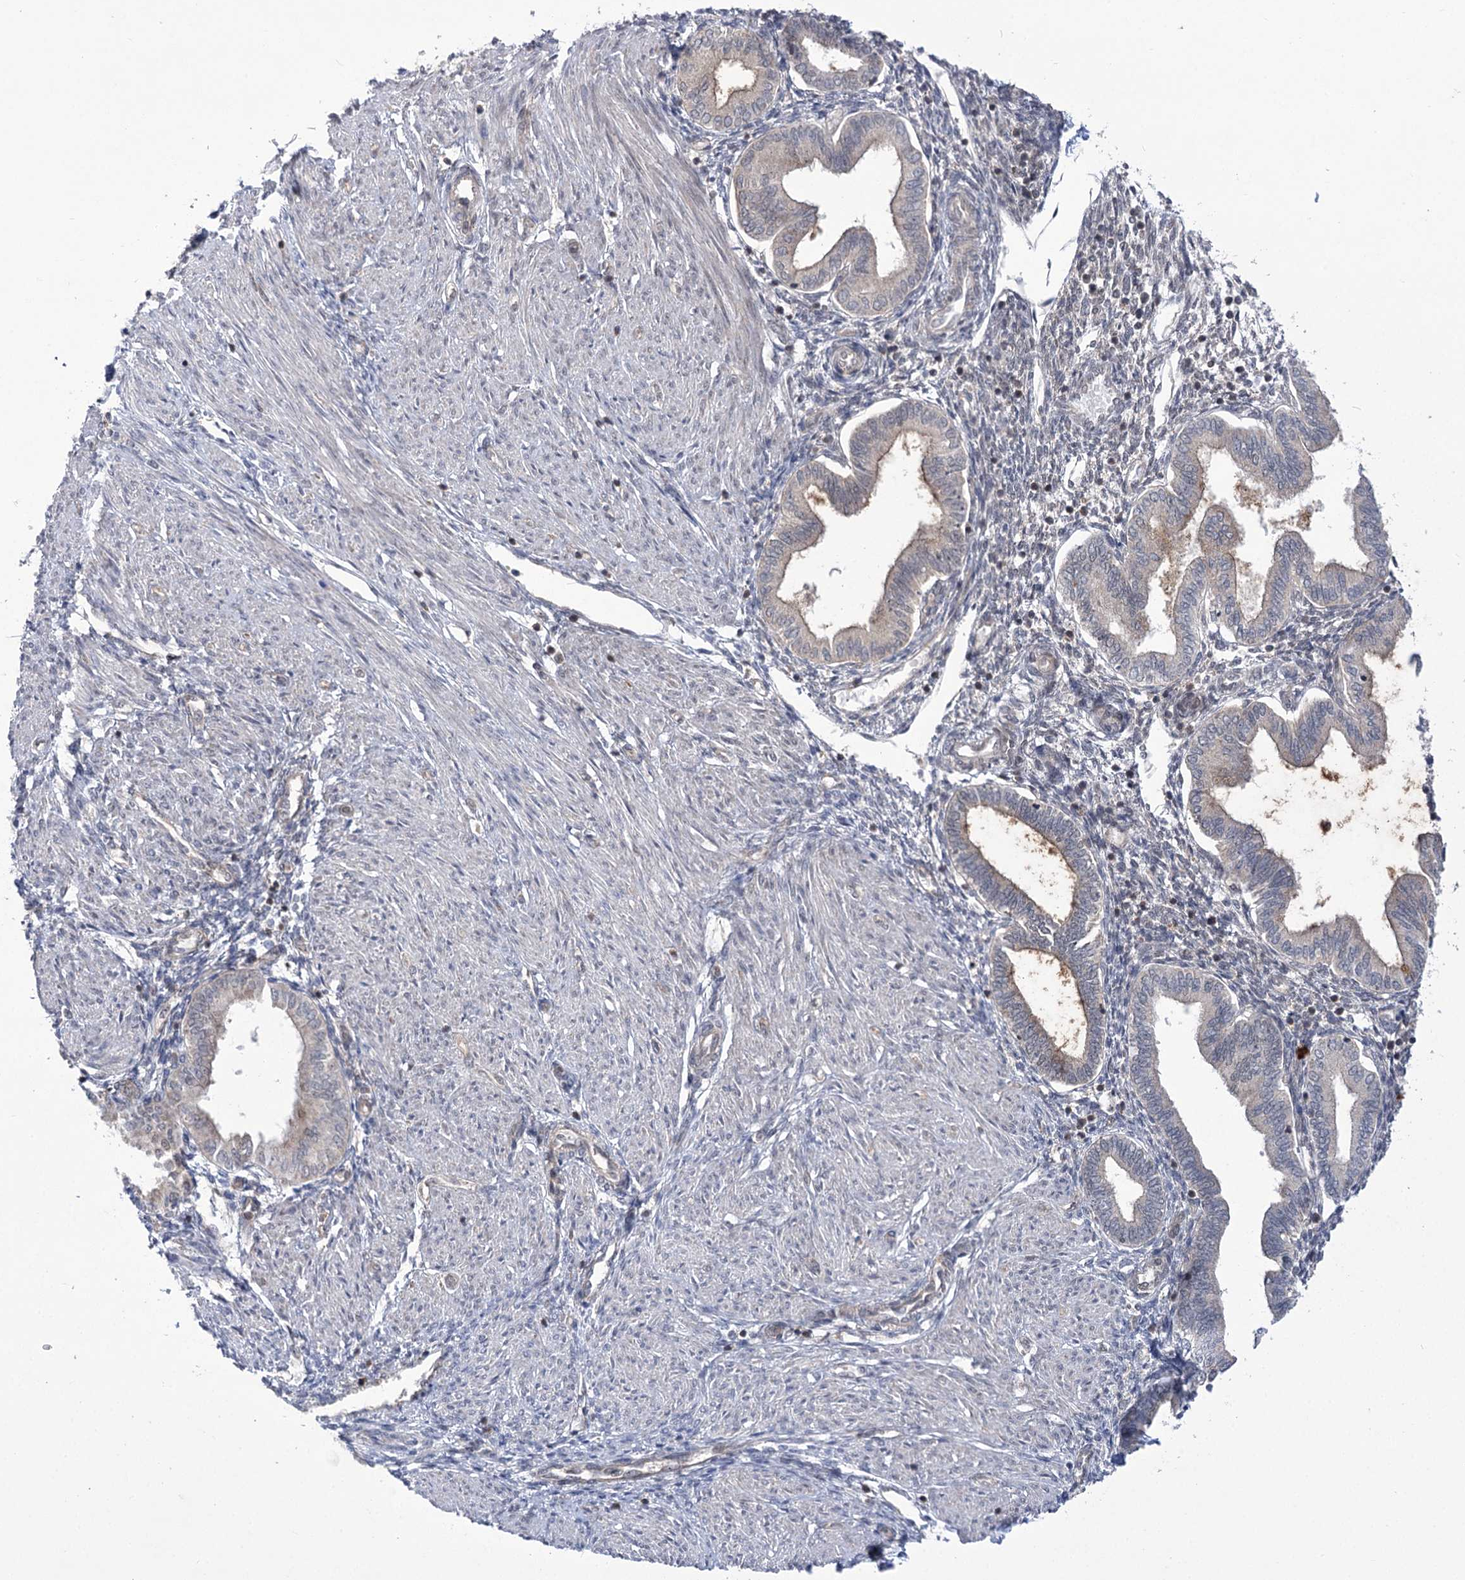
{"staining": {"intensity": "negative", "quantity": "none", "location": "none"}, "tissue": "endometrium", "cell_type": "Cells in endometrial stroma", "image_type": "normal", "snomed": [{"axis": "morphology", "description": "Normal tissue, NOS"}, {"axis": "topography", "description": "Endometrium"}], "caption": "Immunohistochemical staining of benign endometrium shows no significant staining in cells in endometrial stroma.", "gene": "ZMAT2", "patient": {"sex": "female", "age": 53}}